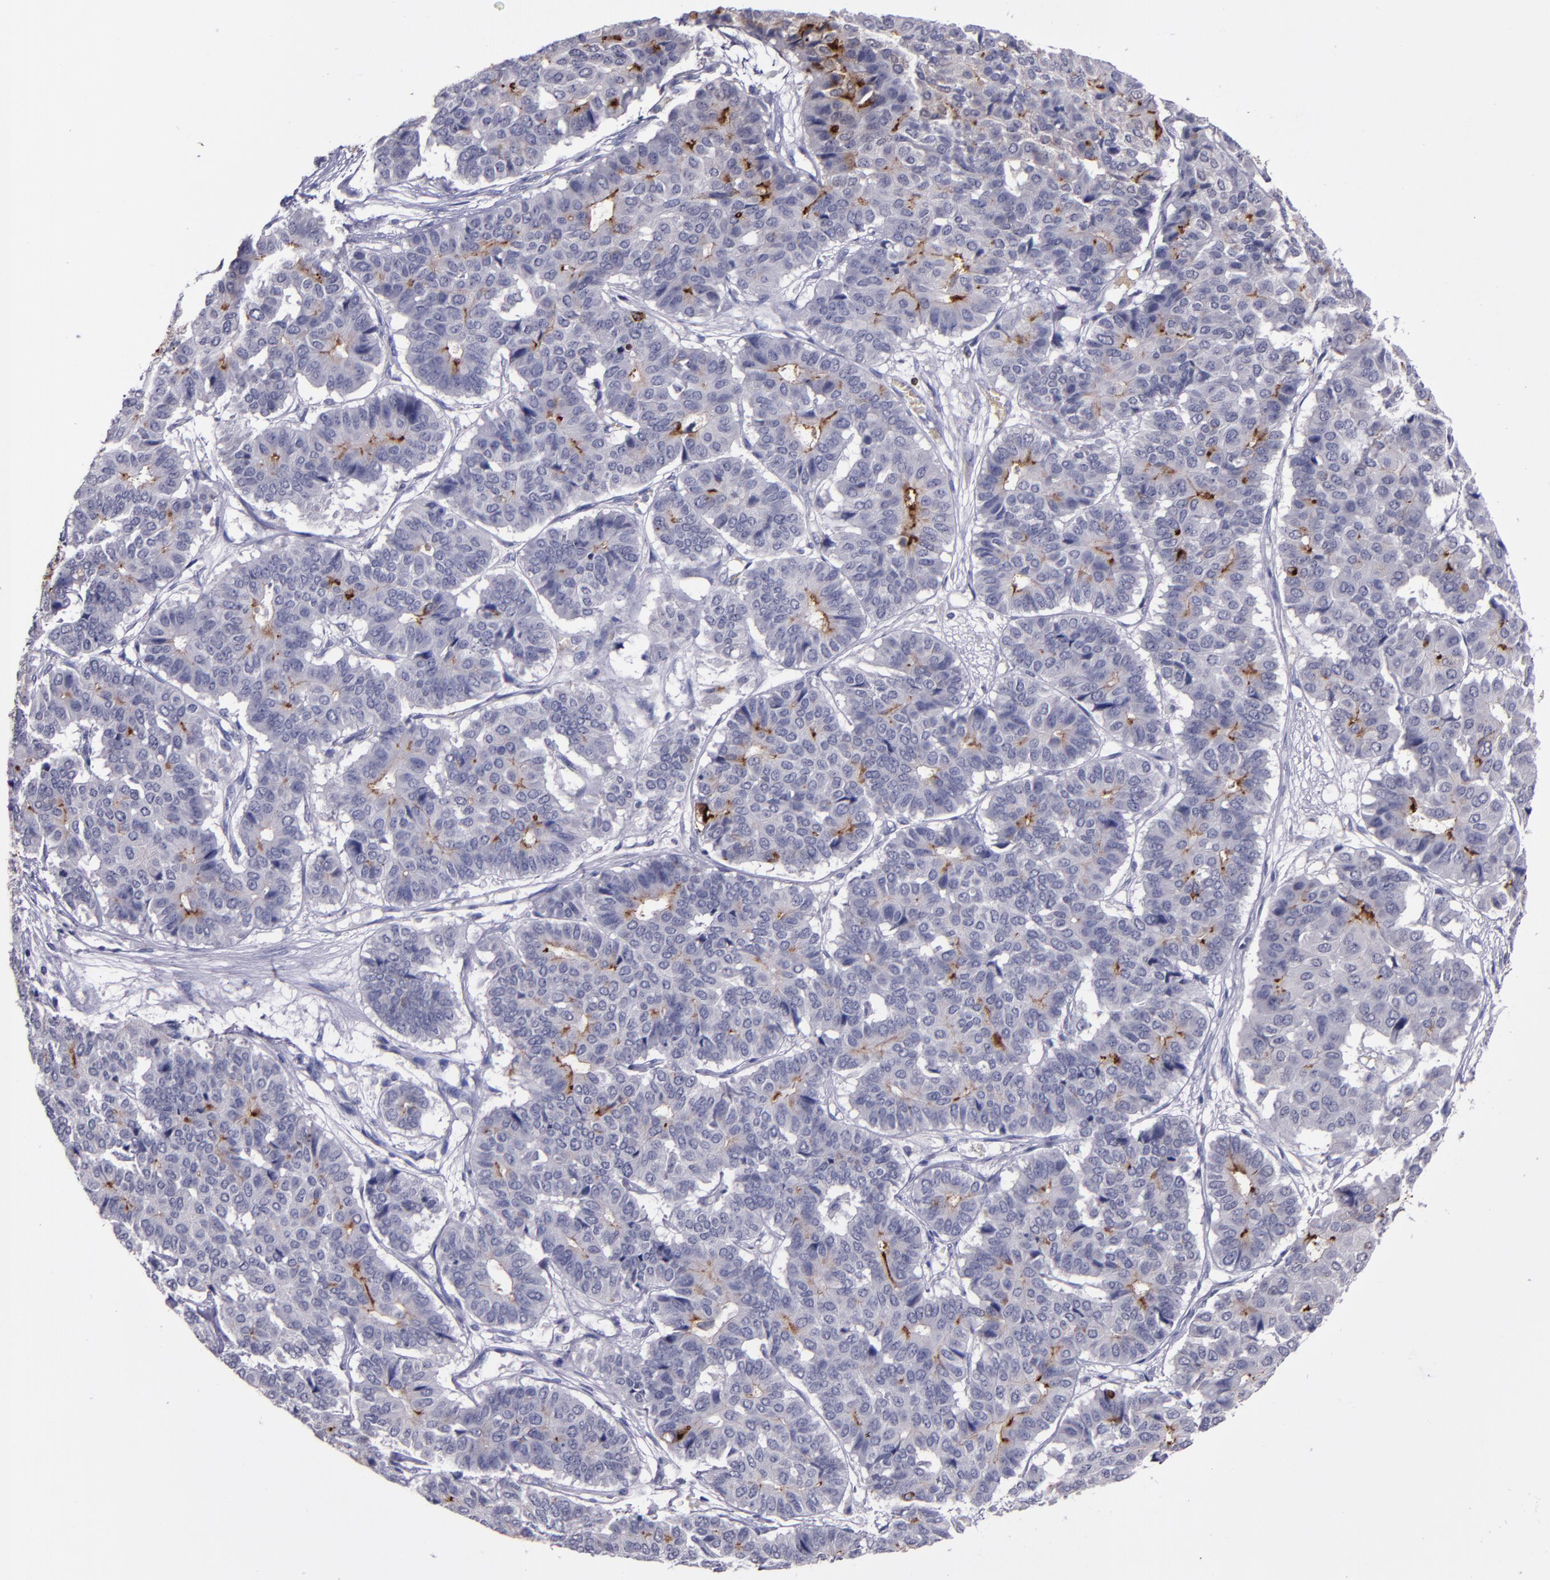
{"staining": {"intensity": "strong", "quantity": "<25%", "location": "cytoplasmic/membranous"}, "tissue": "pancreatic cancer", "cell_type": "Tumor cells", "image_type": "cancer", "snomed": [{"axis": "morphology", "description": "Adenocarcinoma, NOS"}, {"axis": "topography", "description": "Pancreas"}], "caption": "Protein staining of pancreatic cancer (adenocarcinoma) tissue reveals strong cytoplasmic/membranous positivity in approximately <25% of tumor cells.", "gene": "MFGE8", "patient": {"sex": "male", "age": 50}}